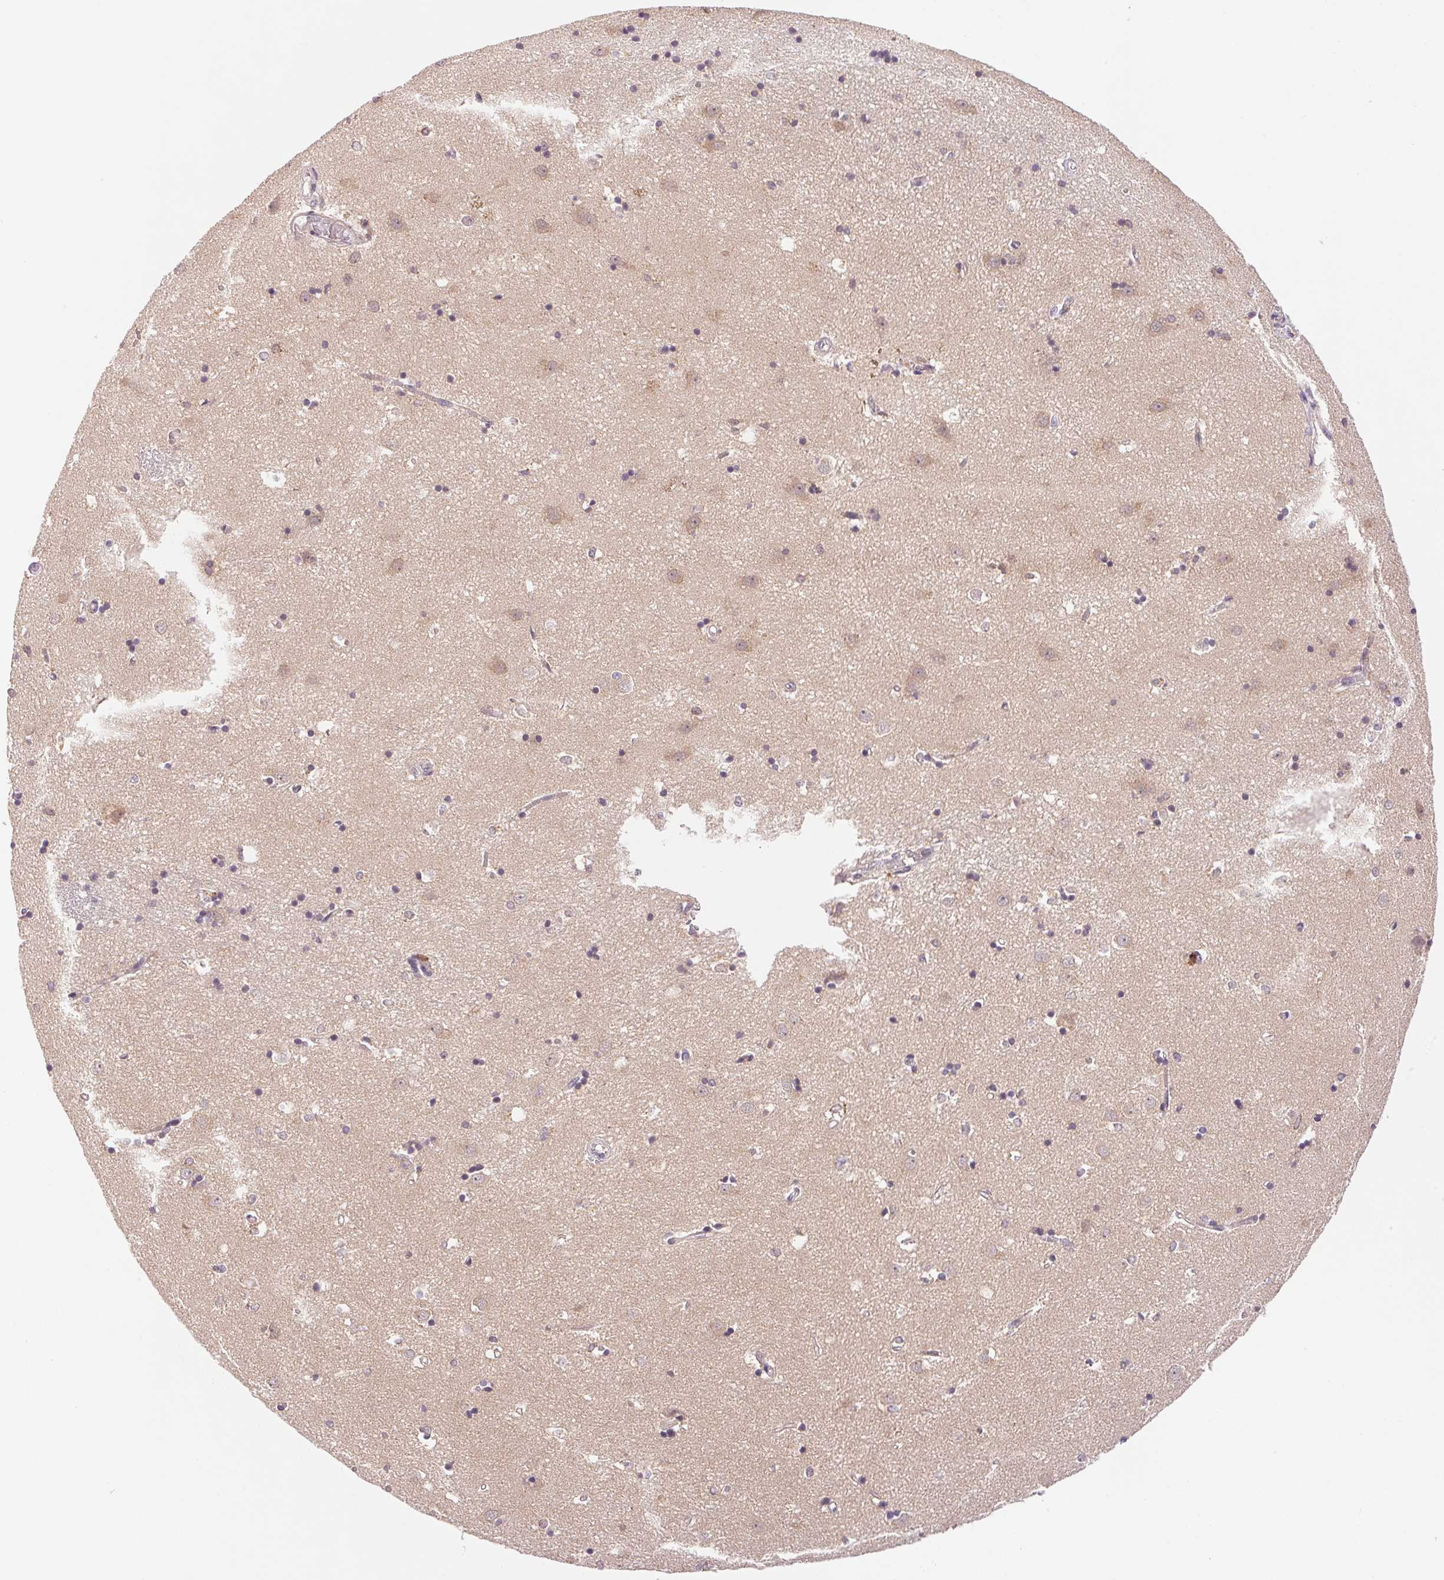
{"staining": {"intensity": "weak", "quantity": "<25%", "location": "cytoplasmic/membranous,nuclear"}, "tissue": "caudate", "cell_type": "Glial cells", "image_type": "normal", "snomed": [{"axis": "morphology", "description": "Normal tissue, NOS"}, {"axis": "topography", "description": "Lateral ventricle wall"}], "caption": "This photomicrograph is of benign caudate stained with immunohistochemistry (IHC) to label a protein in brown with the nuclei are counter-stained blue. There is no staining in glial cells.", "gene": "BNIP5", "patient": {"sex": "male", "age": 54}}